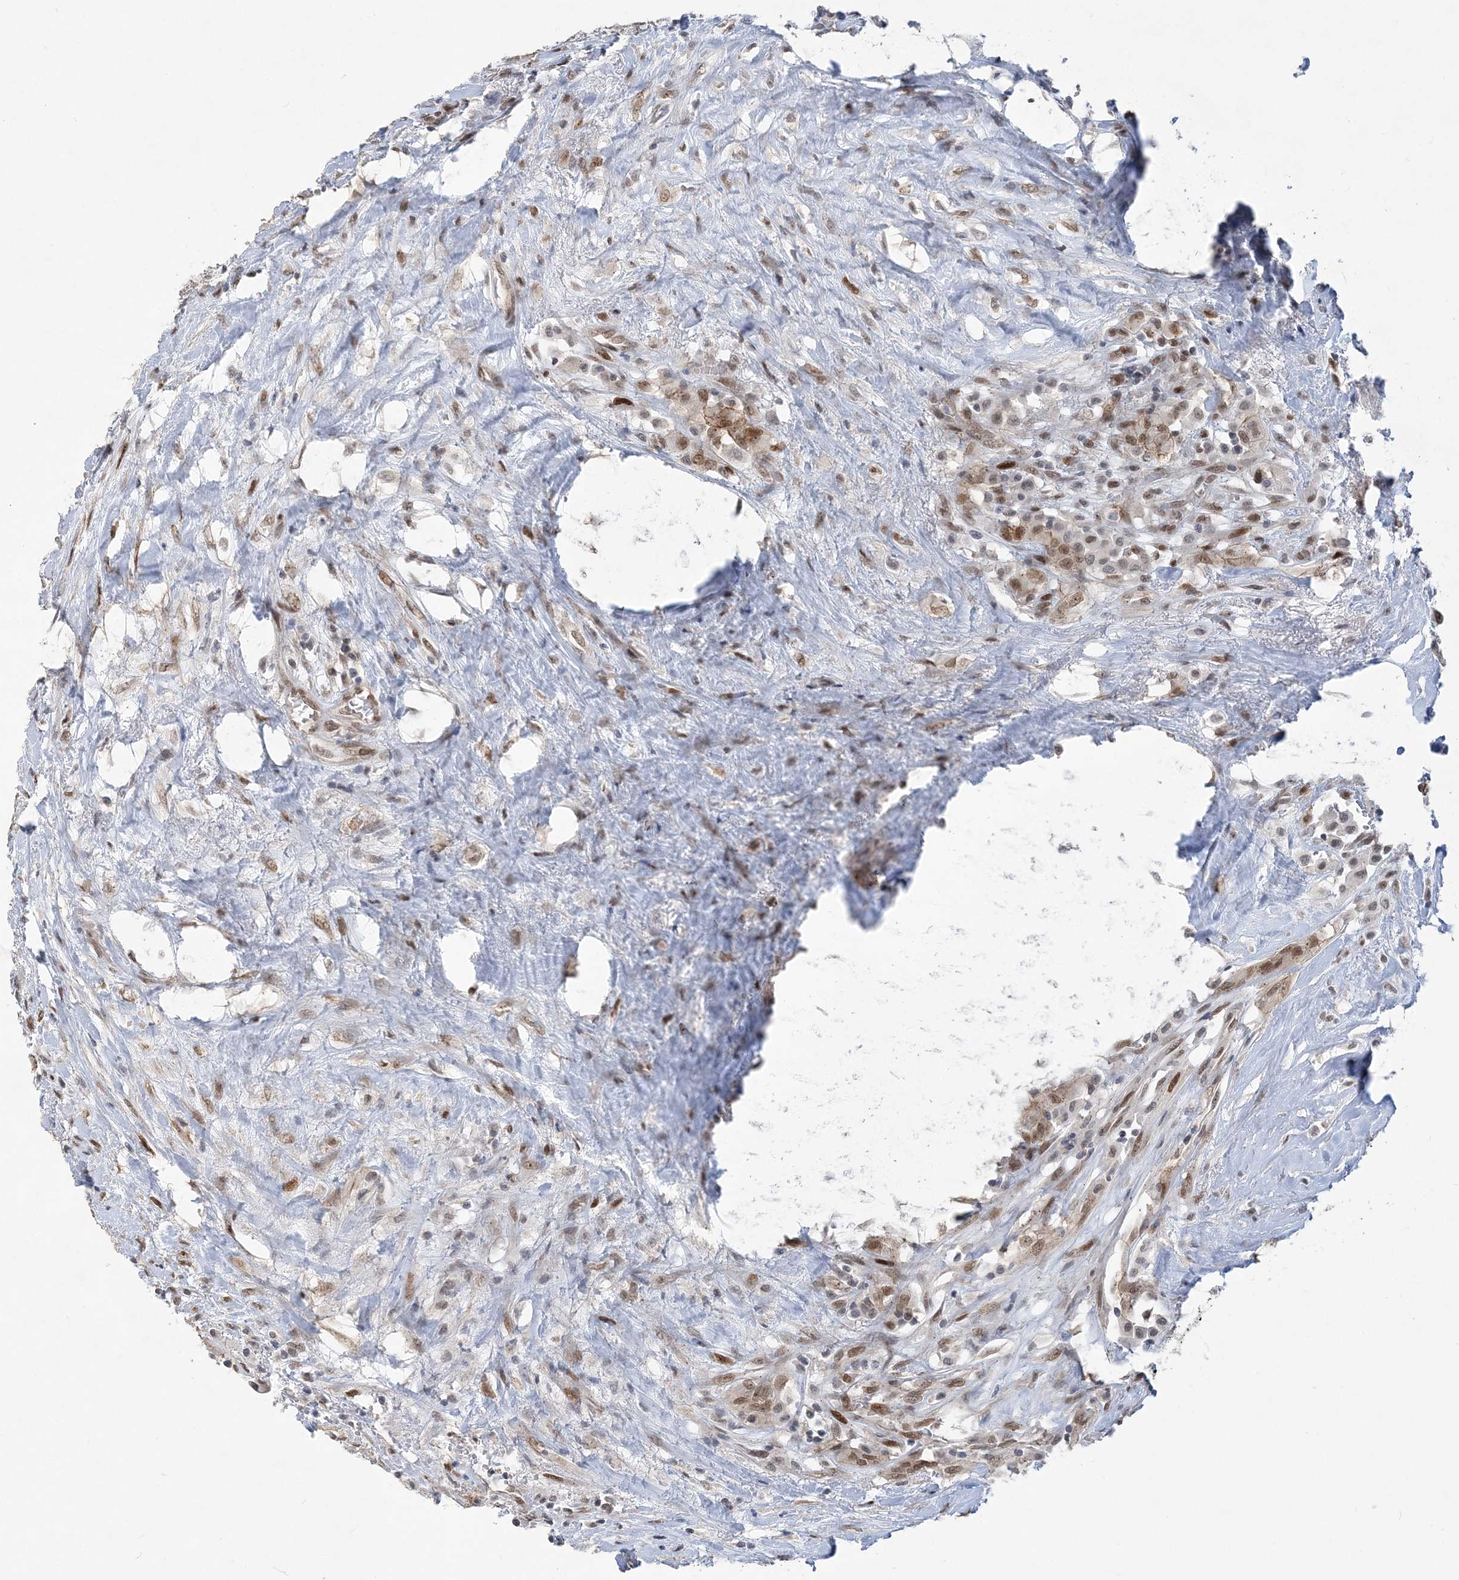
{"staining": {"intensity": "moderate", "quantity": ">75%", "location": "nuclear"}, "tissue": "thyroid cancer", "cell_type": "Tumor cells", "image_type": "cancer", "snomed": [{"axis": "morphology", "description": "Papillary adenocarcinoma, NOS"}, {"axis": "topography", "description": "Thyroid gland"}], "caption": "Human papillary adenocarcinoma (thyroid) stained with a brown dye exhibits moderate nuclear positive positivity in about >75% of tumor cells.", "gene": "WAC", "patient": {"sex": "female", "age": 59}}